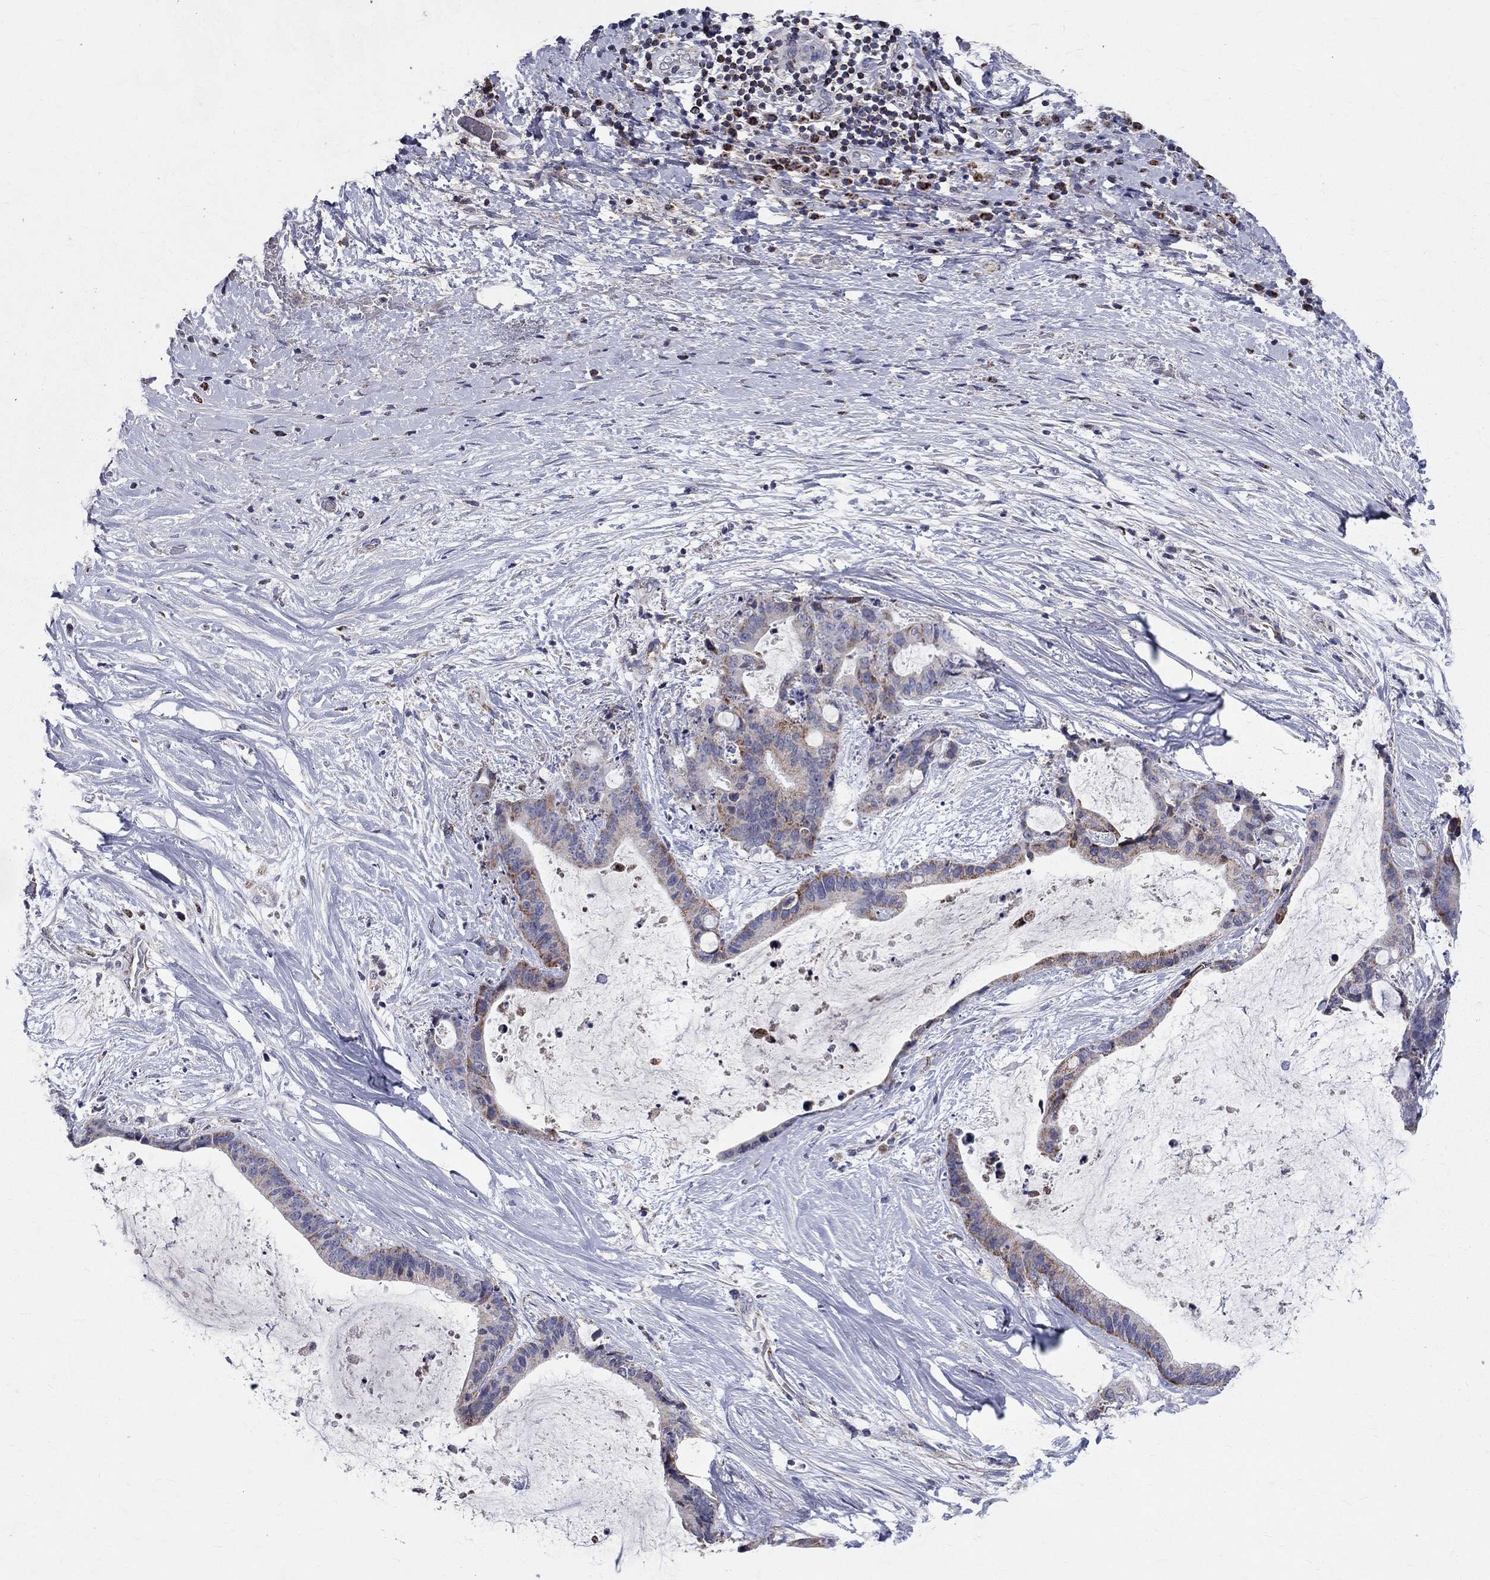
{"staining": {"intensity": "moderate", "quantity": "<25%", "location": "cytoplasmic/membranous"}, "tissue": "liver cancer", "cell_type": "Tumor cells", "image_type": "cancer", "snomed": [{"axis": "morphology", "description": "Cholangiocarcinoma"}, {"axis": "topography", "description": "Liver"}], "caption": "Liver cholangiocarcinoma was stained to show a protein in brown. There is low levels of moderate cytoplasmic/membranous staining in about <25% of tumor cells.", "gene": "SLC4A10", "patient": {"sex": "female", "age": 73}}